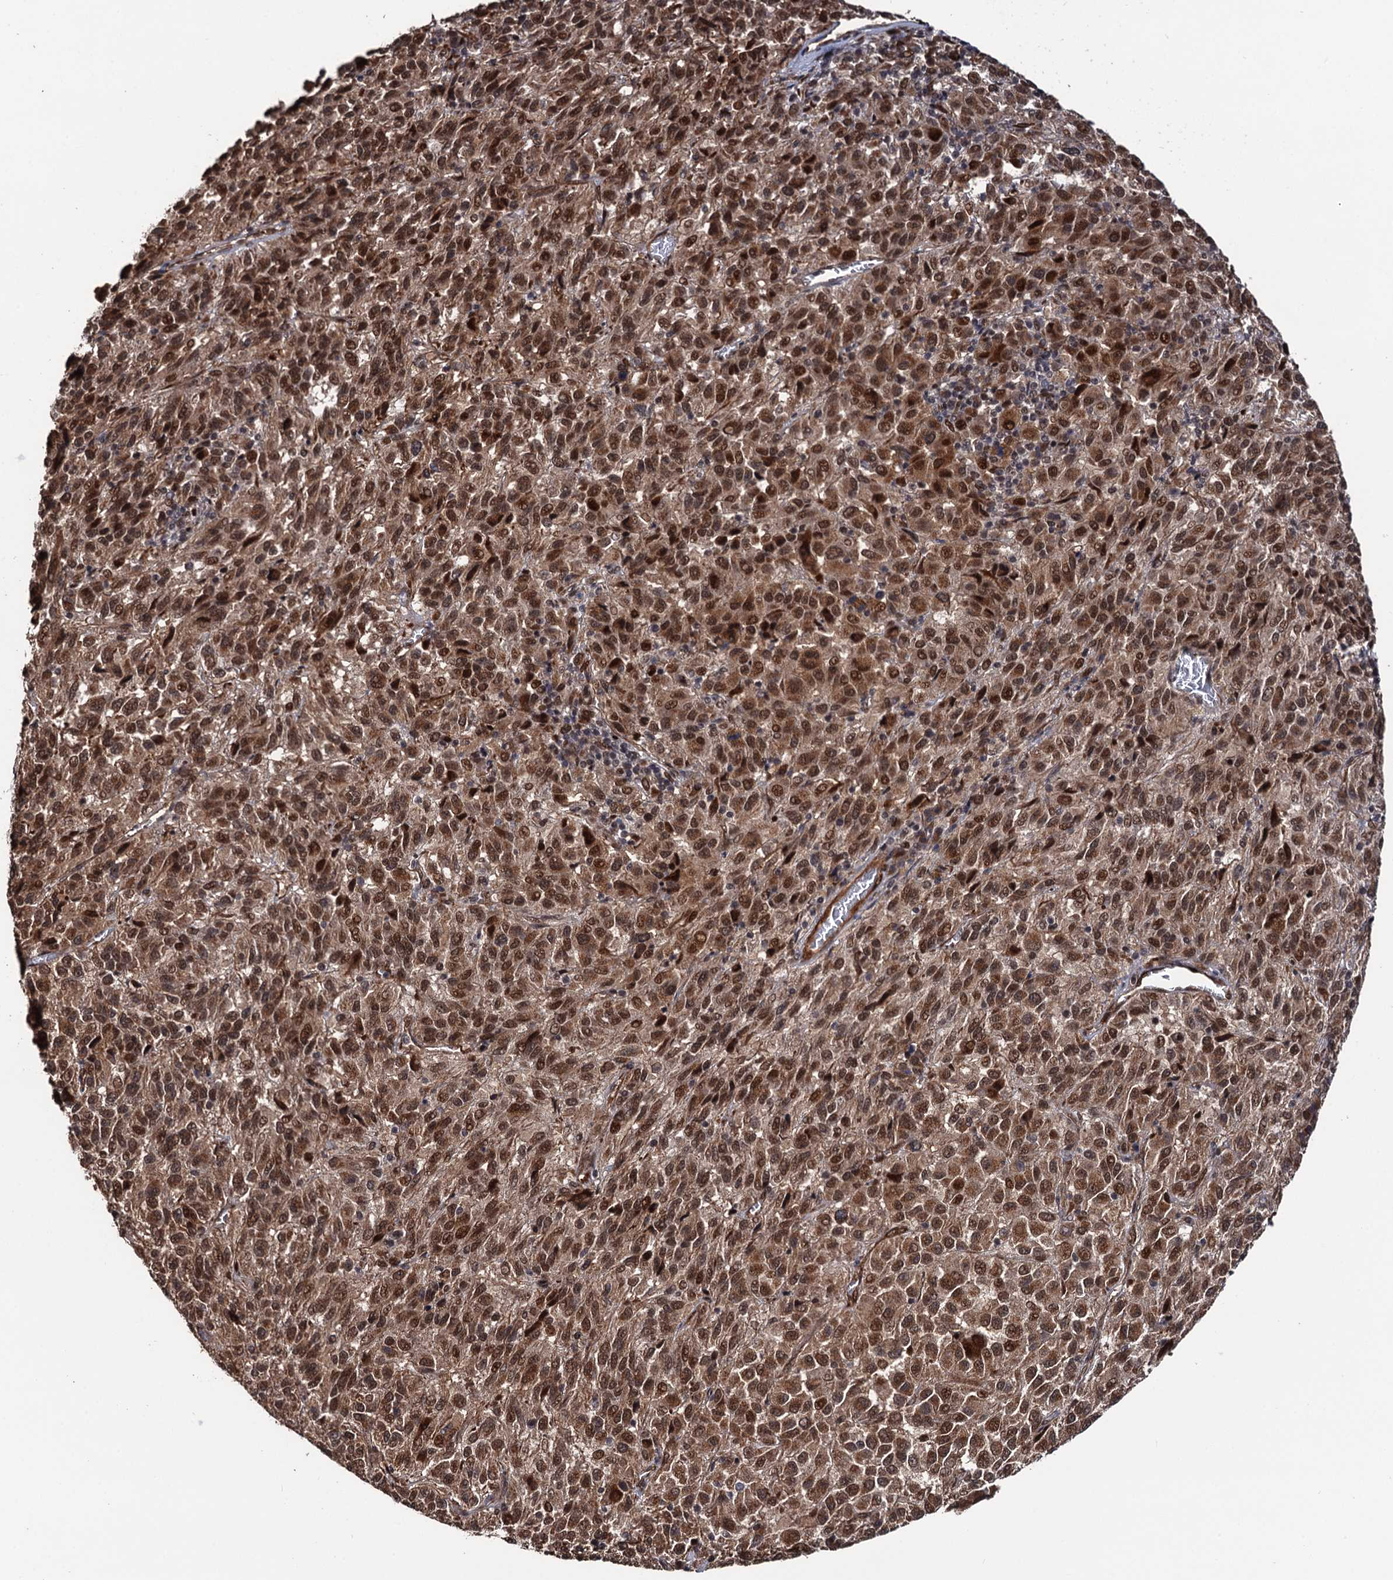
{"staining": {"intensity": "moderate", "quantity": ">75%", "location": "cytoplasmic/membranous,nuclear"}, "tissue": "melanoma", "cell_type": "Tumor cells", "image_type": "cancer", "snomed": [{"axis": "morphology", "description": "Malignant melanoma, Metastatic site"}, {"axis": "topography", "description": "Lung"}], "caption": "Protein staining by IHC shows moderate cytoplasmic/membranous and nuclear expression in about >75% of tumor cells in malignant melanoma (metastatic site).", "gene": "LRRC63", "patient": {"sex": "male", "age": 64}}